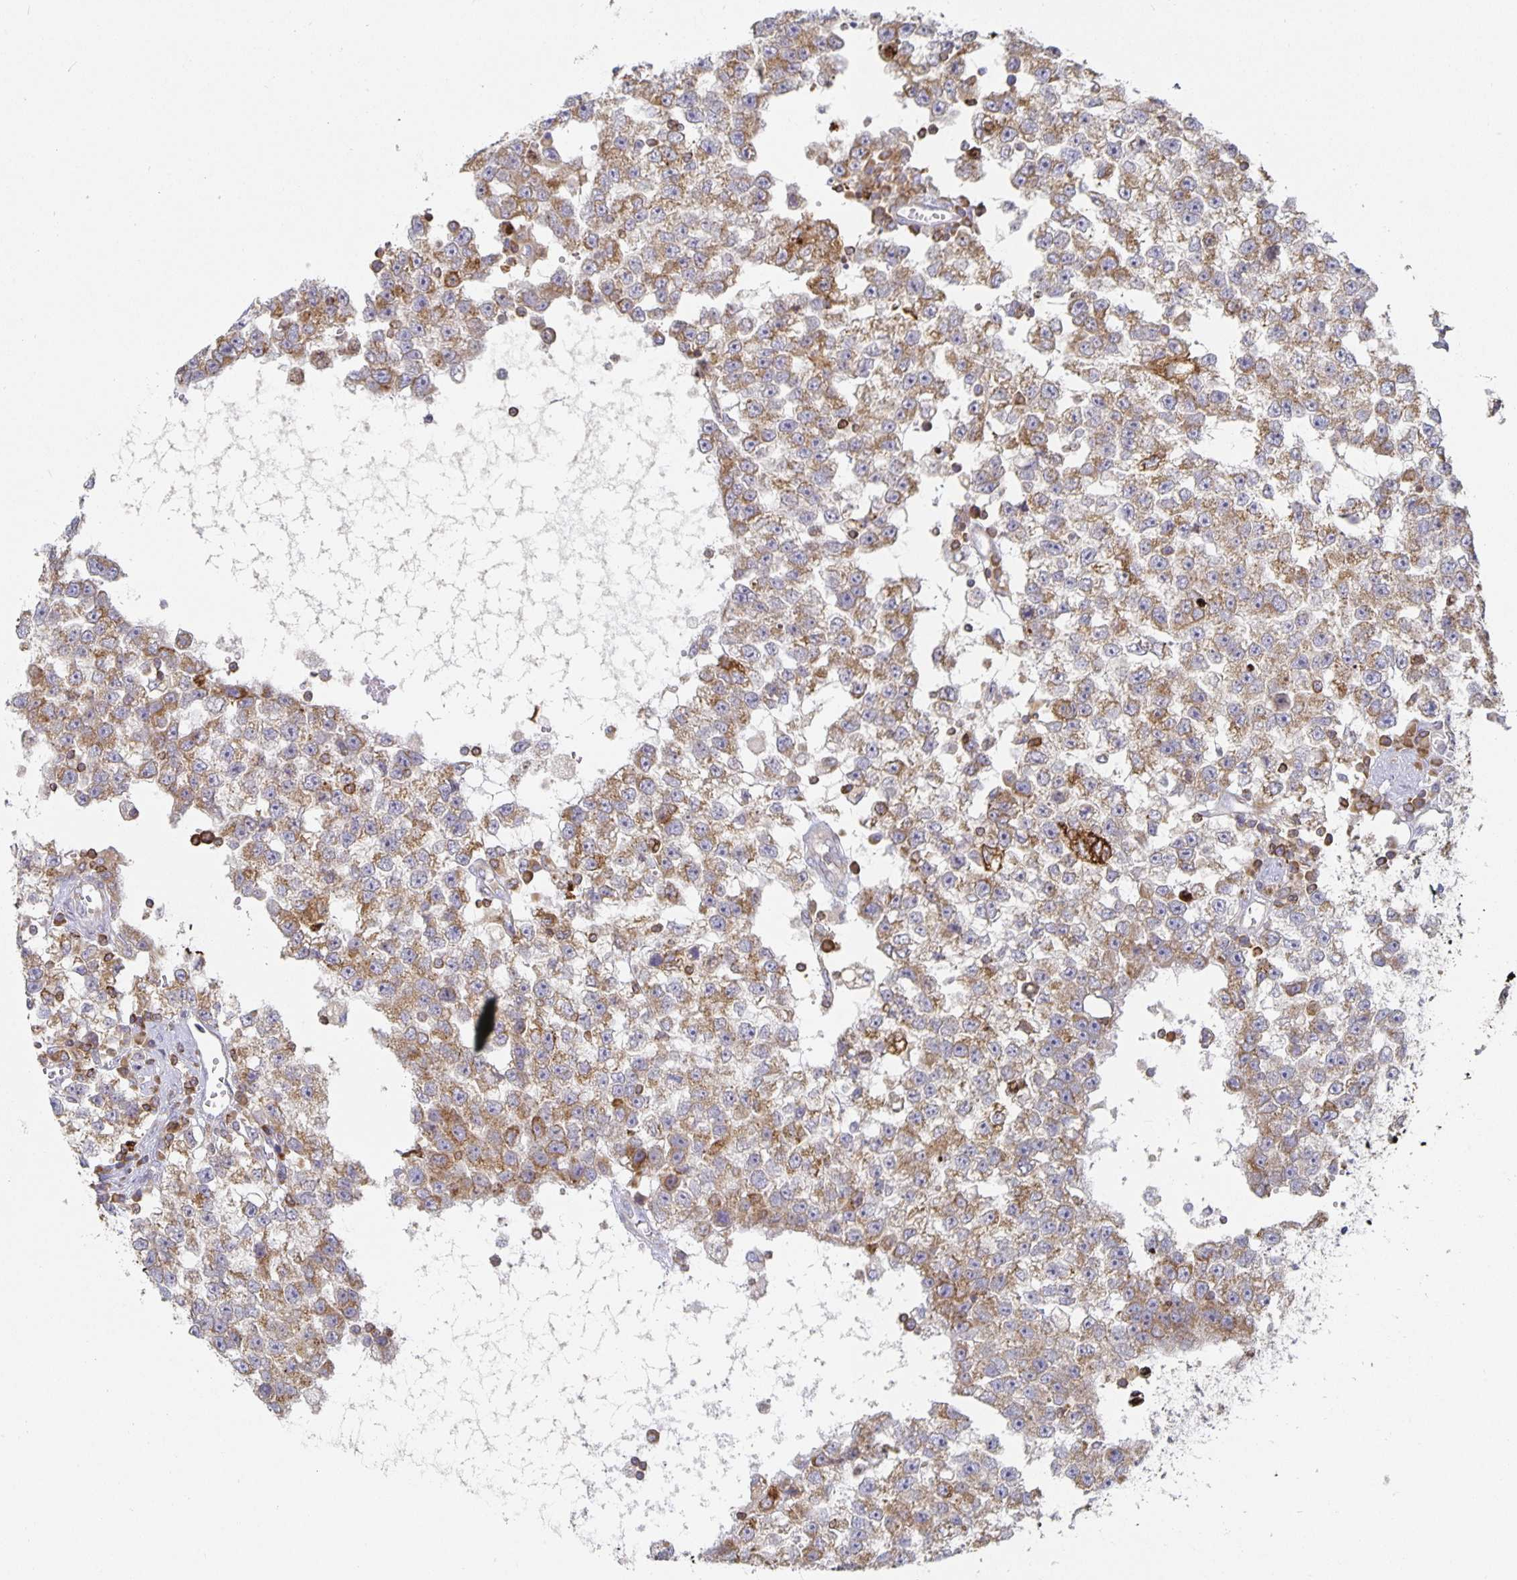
{"staining": {"intensity": "moderate", "quantity": ">75%", "location": "cytoplasmic/membranous"}, "tissue": "testis cancer", "cell_type": "Tumor cells", "image_type": "cancer", "snomed": [{"axis": "morphology", "description": "Seminoma, NOS"}, {"axis": "topography", "description": "Testis"}], "caption": "Immunohistochemistry histopathology image of human testis cancer stained for a protein (brown), which demonstrates medium levels of moderate cytoplasmic/membranous positivity in about >75% of tumor cells.", "gene": "NOMO1", "patient": {"sex": "male", "age": 34}}